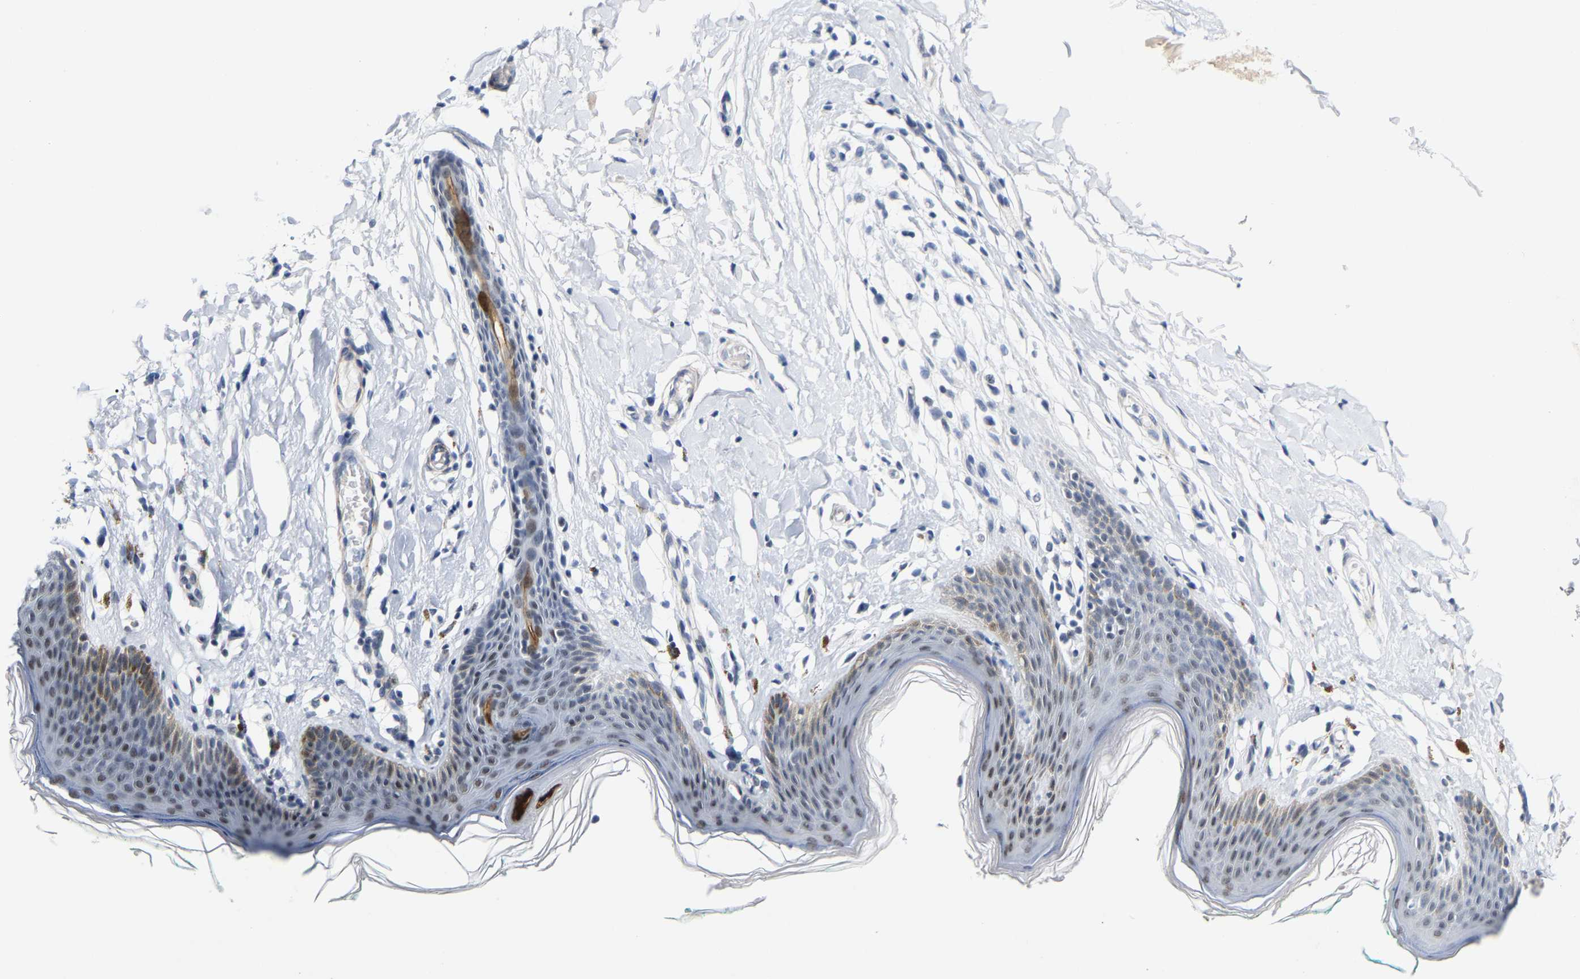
{"staining": {"intensity": "moderate", "quantity": "25%-75%", "location": "cytoplasmic/membranous,nuclear"}, "tissue": "skin", "cell_type": "Epidermal cells", "image_type": "normal", "snomed": [{"axis": "morphology", "description": "Normal tissue, NOS"}, {"axis": "topography", "description": "Vulva"}], "caption": "The histopathology image displays staining of normal skin, revealing moderate cytoplasmic/membranous,nuclear protein staining (brown color) within epidermal cells.", "gene": "FAM180A", "patient": {"sex": "female", "age": 66}}